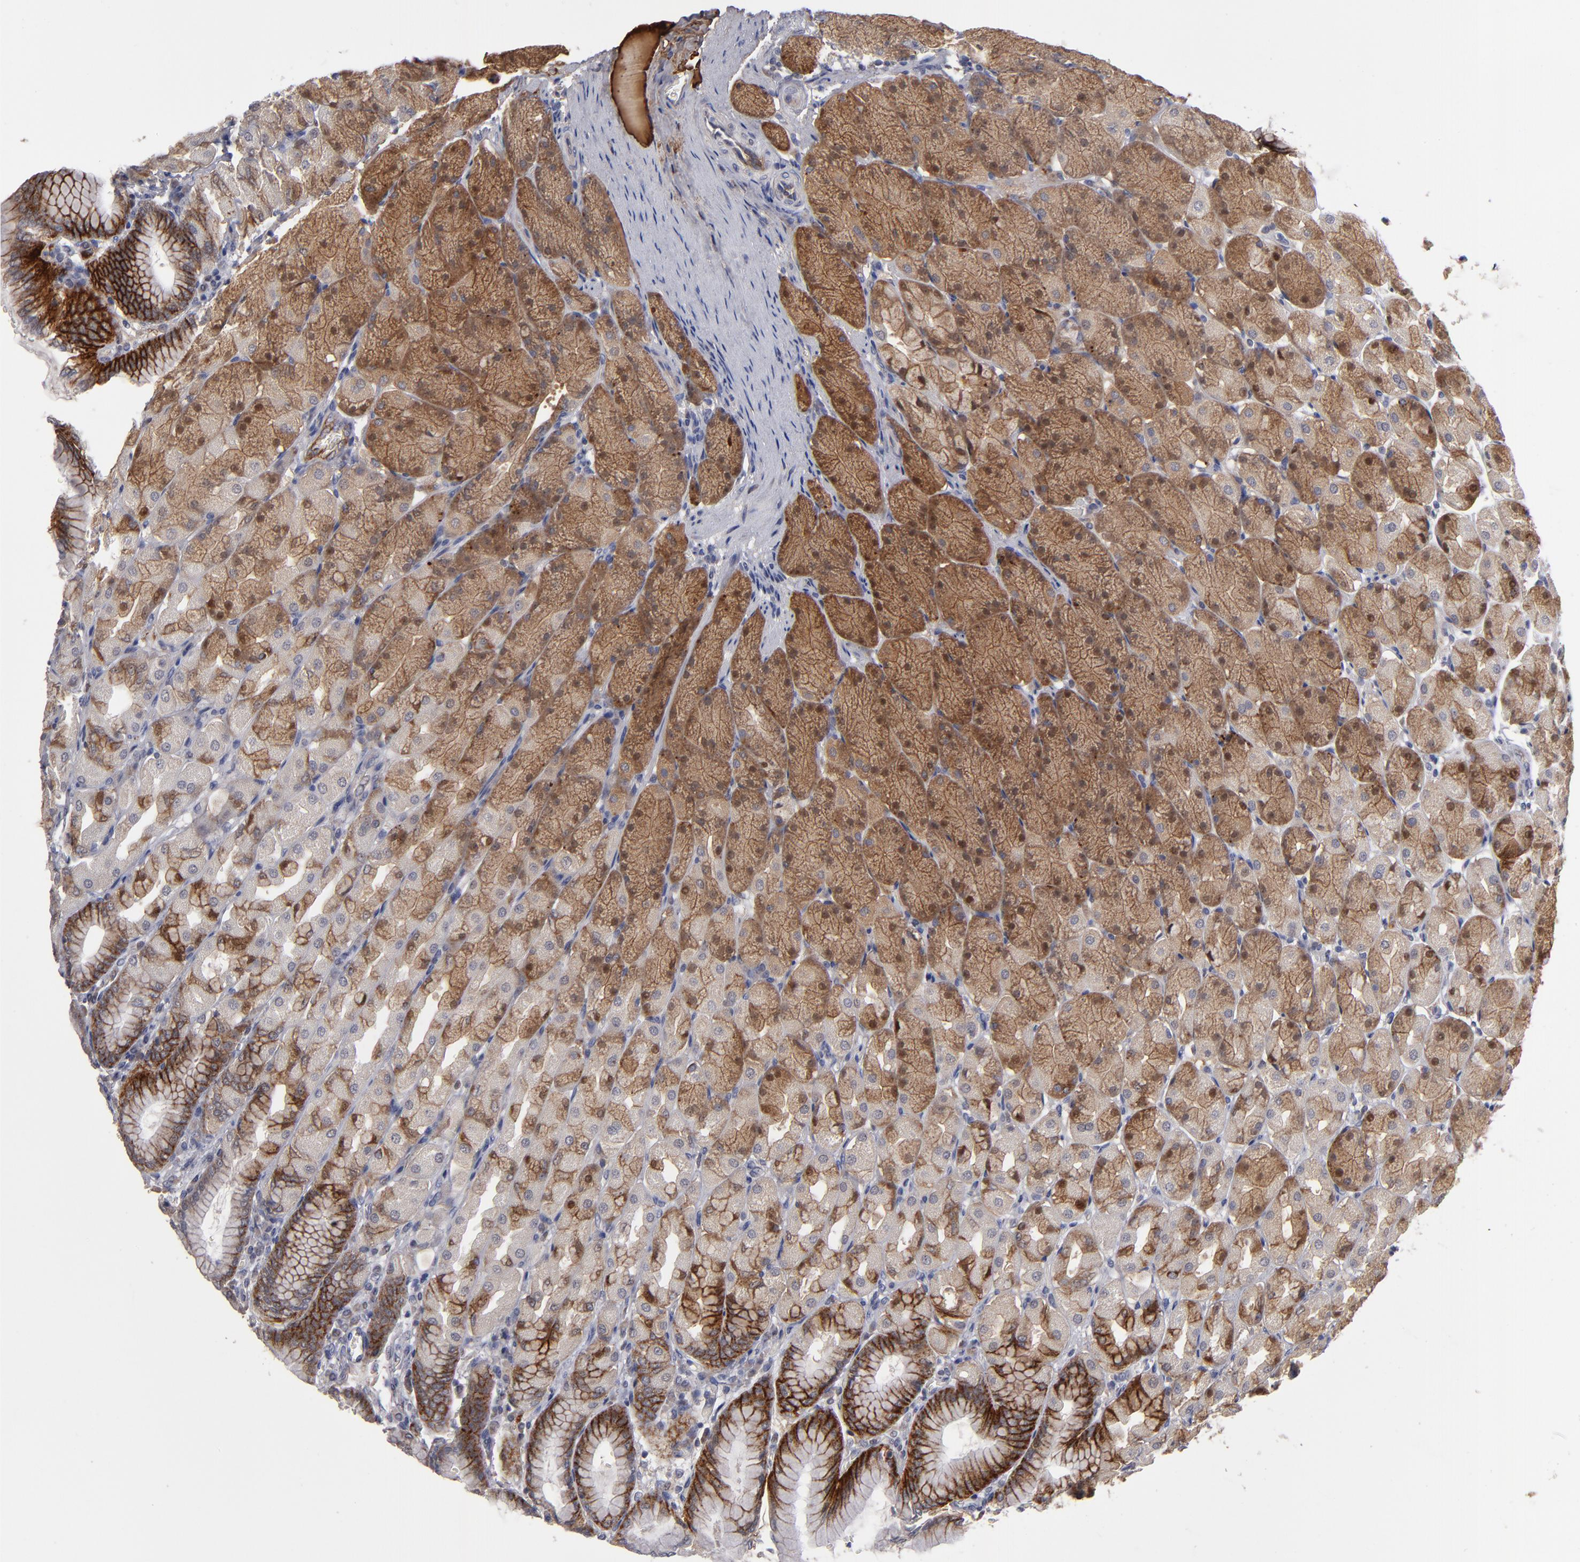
{"staining": {"intensity": "strong", "quantity": ">75%", "location": "cytoplasmic/membranous"}, "tissue": "stomach", "cell_type": "Glandular cells", "image_type": "normal", "snomed": [{"axis": "morphology", "description": "Normal tissue, NOS"}, {"axis": "topography", "description": "Stomach, upper"}], "caption": "Strong cytoplasmic/membranous protein staining is identified in approximately >75% of glandular cells in stomach. The staining was performed using DAB (3,3'-diaminobenzidine) to visualize the protein expression in brown, while the nuclei were stained in blue with hematoxylin (Magnification: 20x).", "gene": "EXD2", "patient": {"sex": "female", "age": 56}}